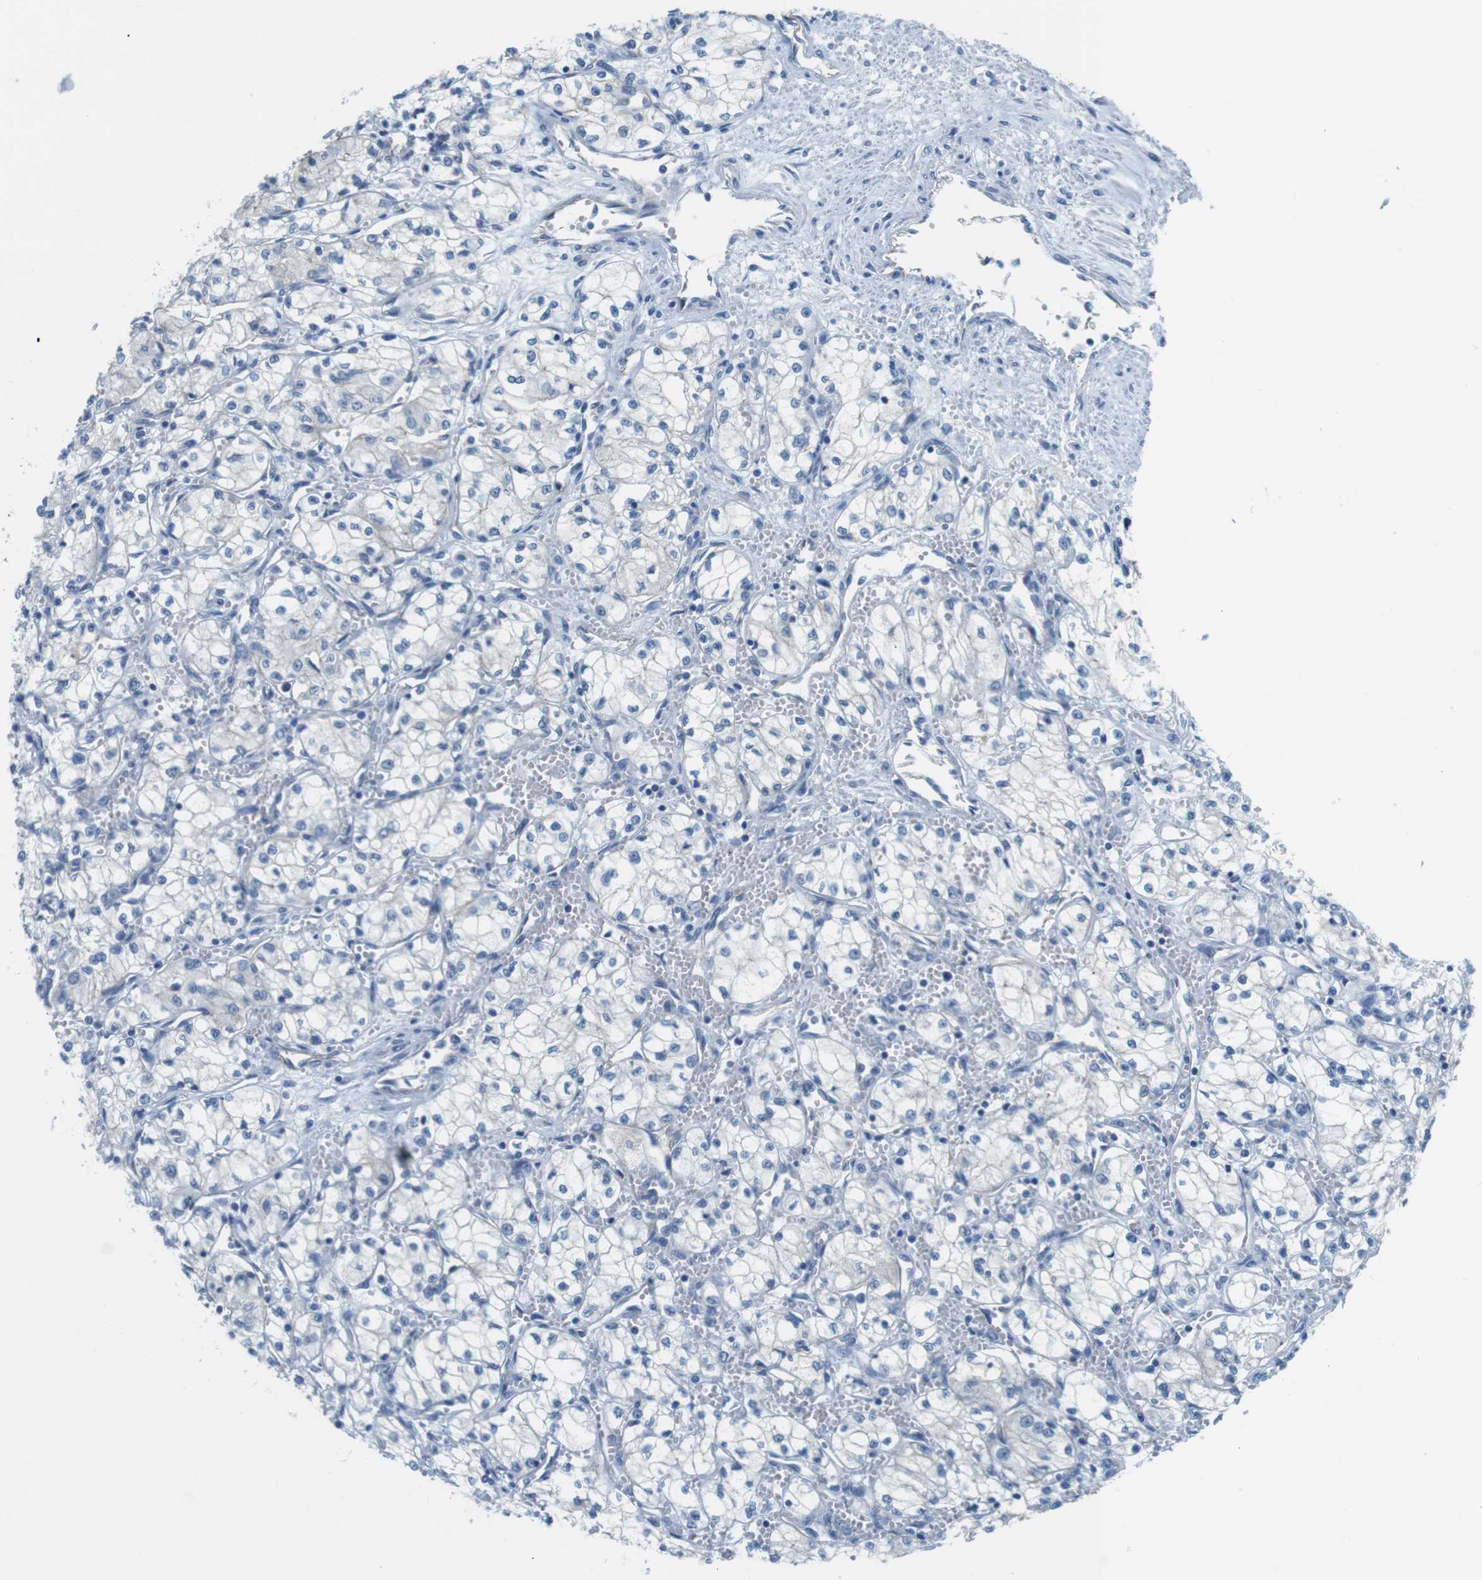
{"staining": {"intensity": "negative", "quantity": "none", "location": "none"}, "tissue": "renal cancer", "cell_type": "Tumor cells", "image_type": "cancer", "snomed": [{"axis": "morphology", "description": "Normal tissue, NOS"}, {"axis": "morphology", "description": "Adenocarcinoma, NOS"}, {"axis": "topography", "description": "Kidney"}], "caption": "This is a photomicrograph of IHC staining of renal adenocarcinoma, which shows no positivity in tumor cells.", "gene": "SLC6A6", "patient": {"sex": "male", "age": 59}}